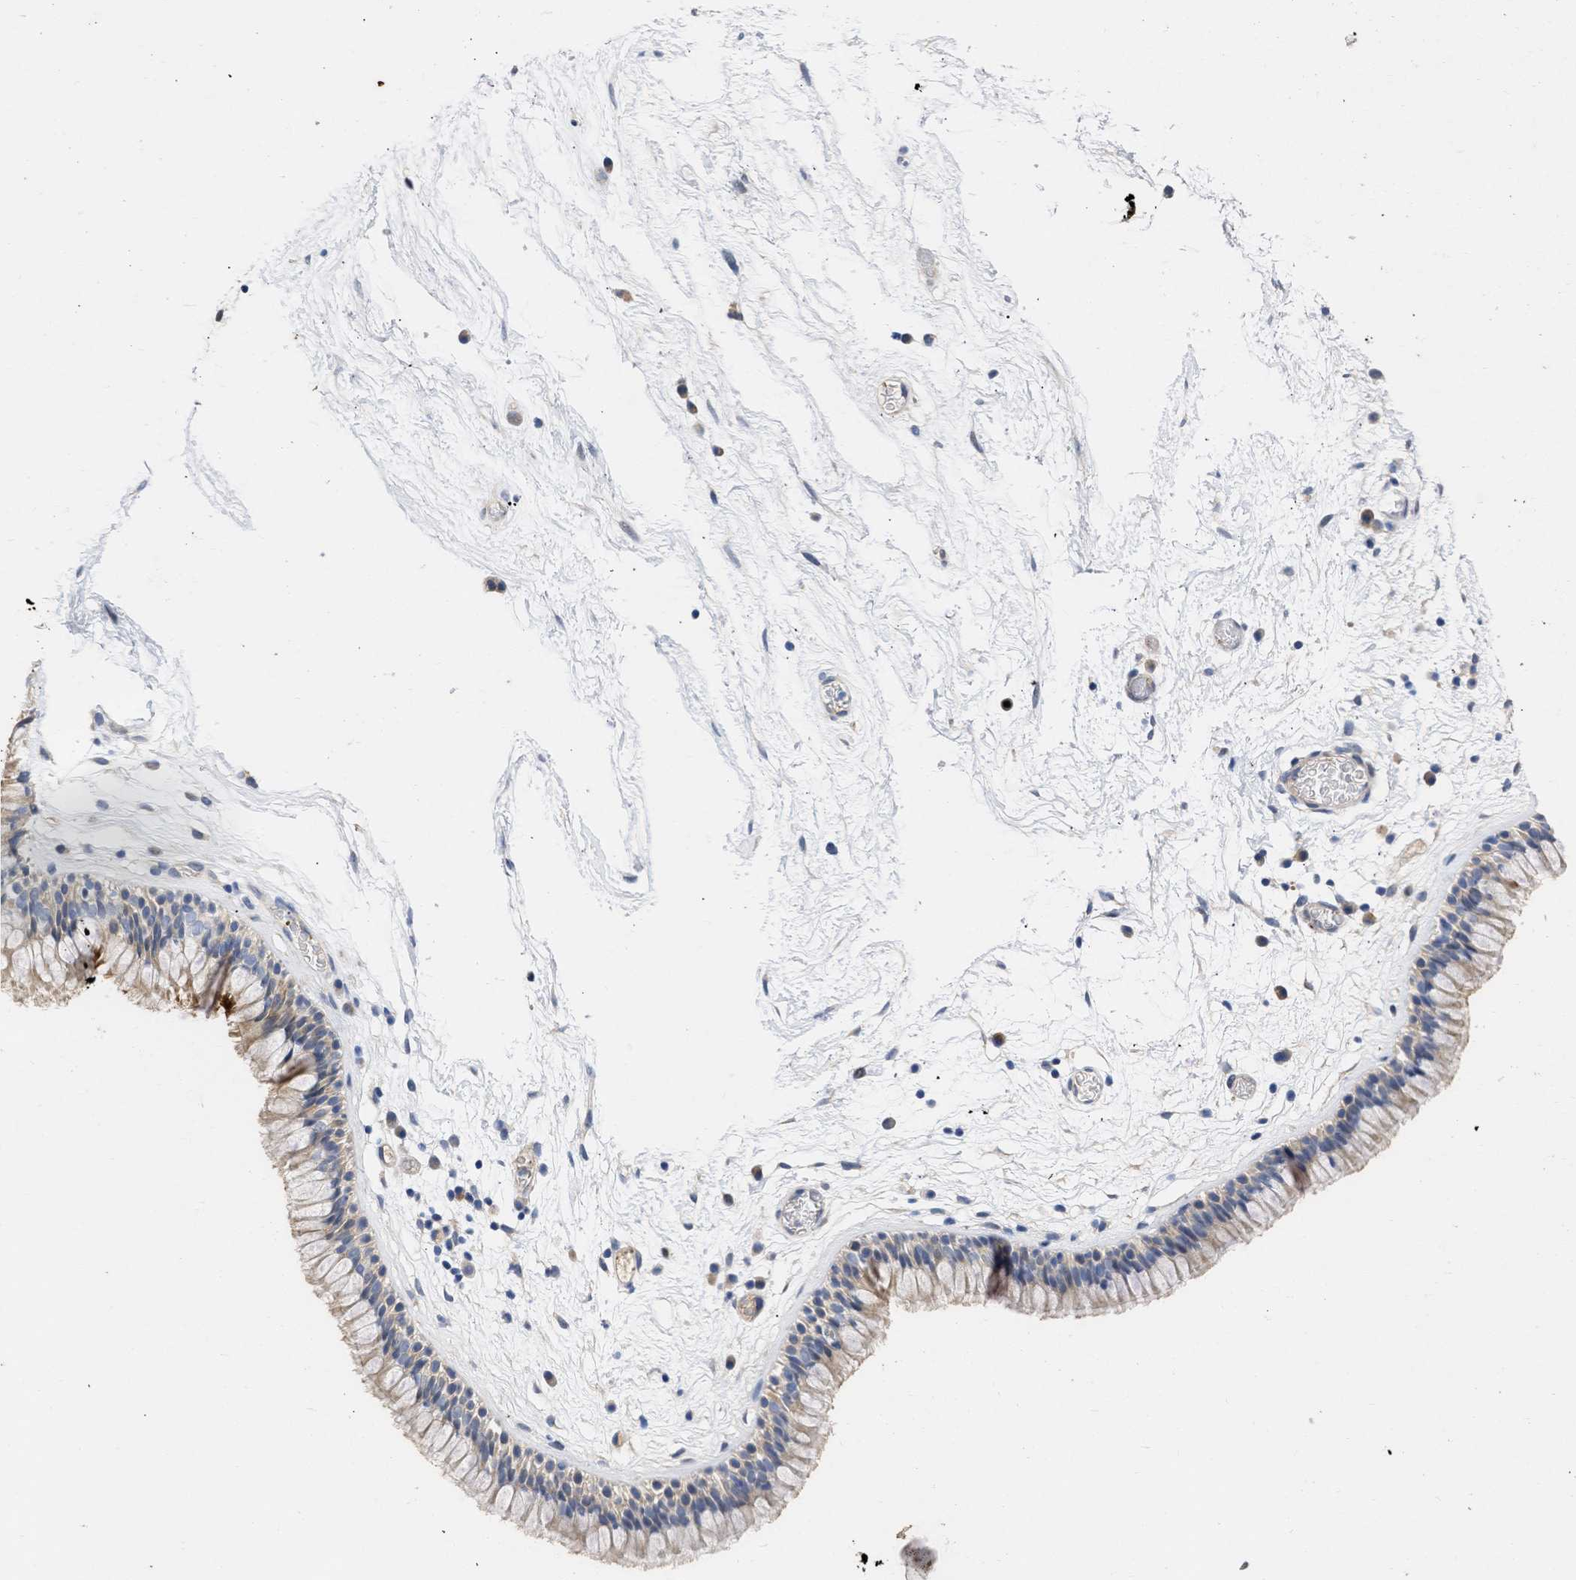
{"staining": {"intensity": "weak", "quantity": ">75%", "location": "cytoplasmic/membranous"}, "tissue": "nasopharynx", "cell_type": "Respiratory epithelial cells", "image_type": "normal", "snomed": [{"axis": "morphology", "description": "Normal tissue, NOS"}, {"axis": "morphology", "description": "Inflammation, NOS"}, {"axis": "topography", "description": "Nasopharynx"}], "caption": "IHC histopathology image of unremarkable human nasopharynx stained for a protein (brown), which displays low levels of weak cytoplasmic/membranous staining in about >75% of respiratory epithelial cells.", "gene": "ARHGEF4", "patient": {"sex": "male", "age": 48}}